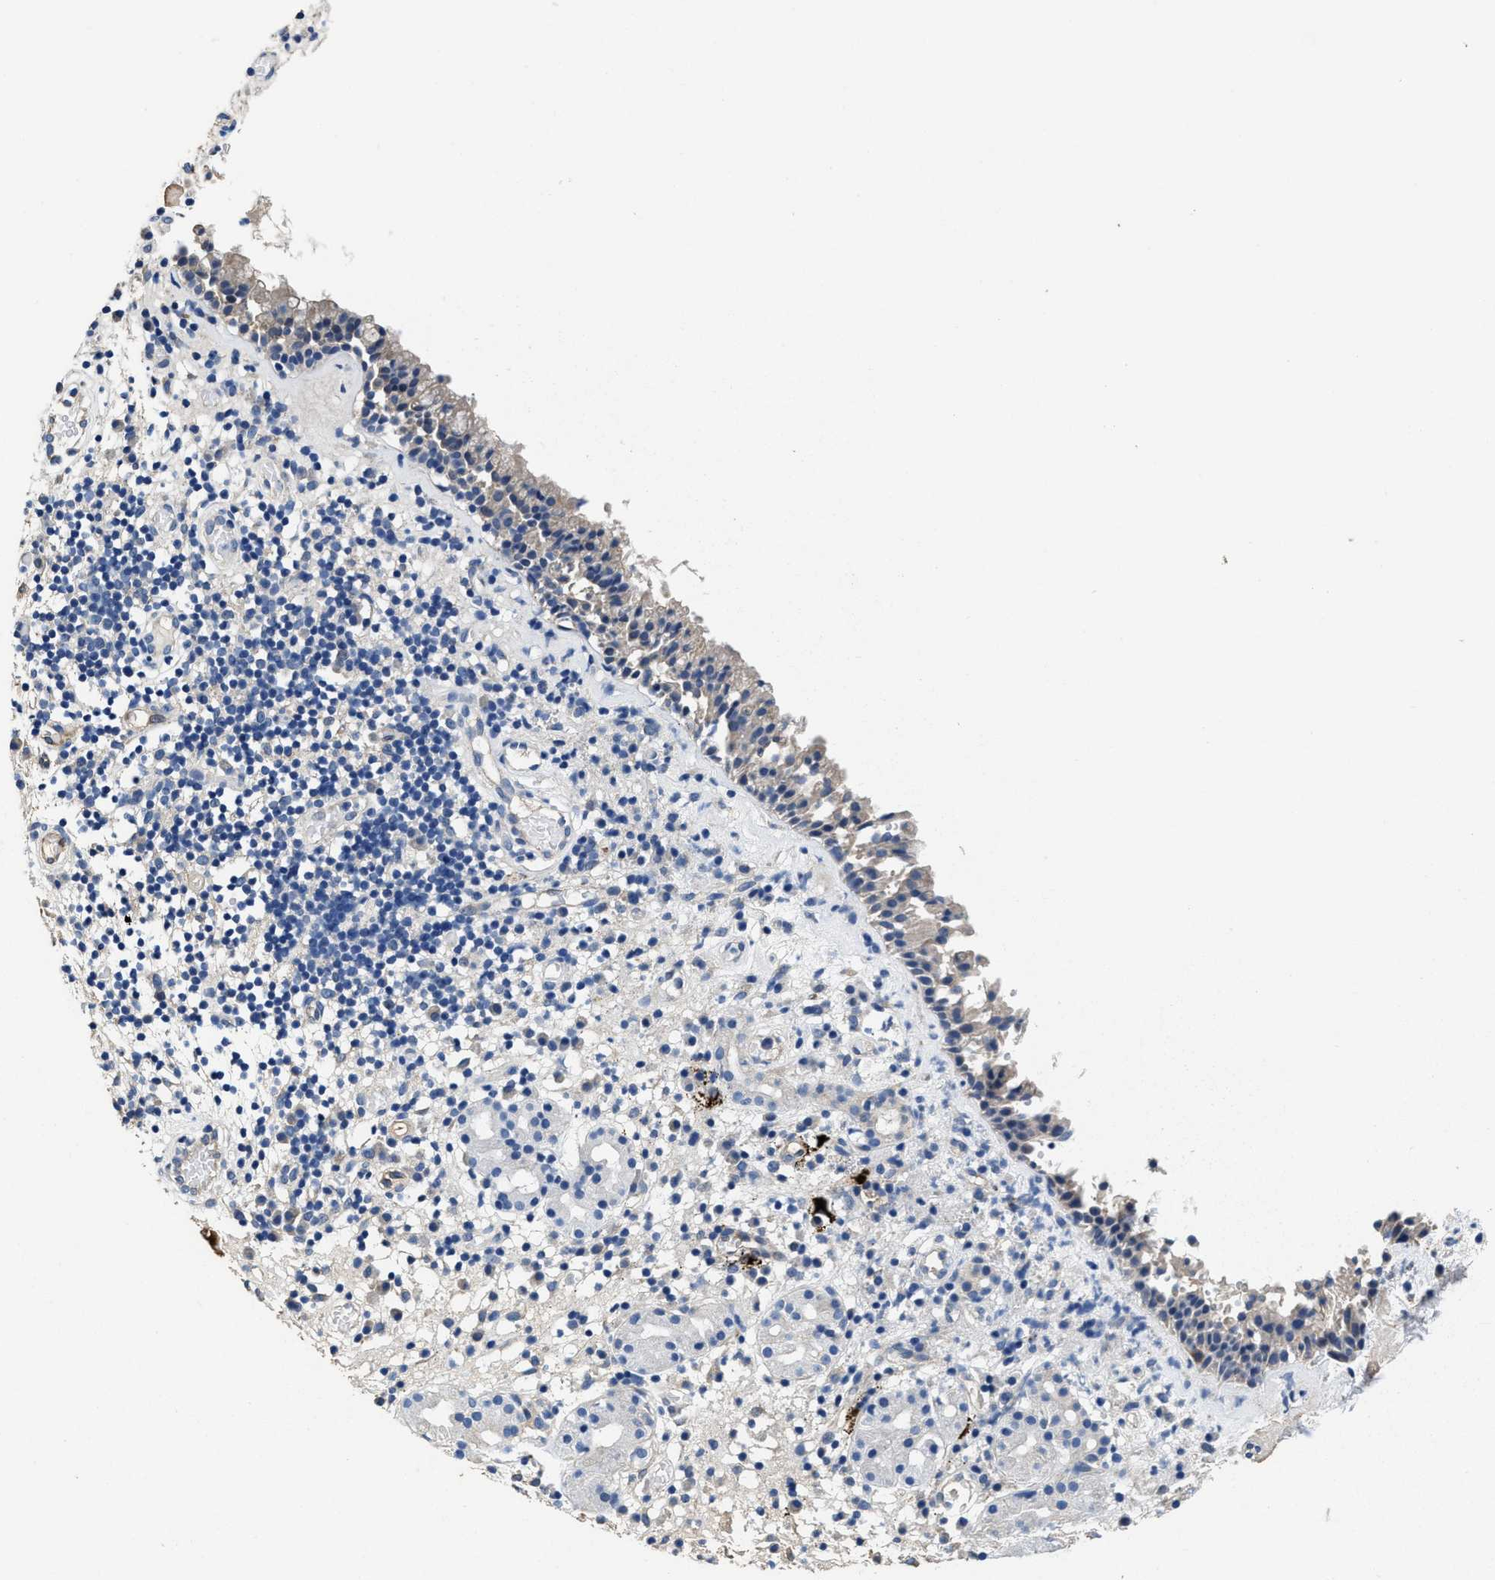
{"staining": {"intensity": "negative", "quantity": "none", "location": "none"}, "tissue": "nasopharynx", "cell_type": "Respiratory epithelial cells", "image_type": "normal", "snomed": [{"axis": "morphology", "description": "Normal tissue, NOS"}, {"axis": "morphology", "description": "Basal cell carcinoma"}, {"axis": "topography", "description": "Cartilage tissue"}, {"axis": "topography", "description": "Nasopharynx"}, {"axis": "topography", "description": "Oral tissue"}], "caption": "An immunohistochemistry (IHC) histopathology image of normal nasopharynx is shown. There is no staining in respiratory epithelial cells of nasopharynx.", "gene": "PEG10", "patient": {"sex": "female", "age": 77}}